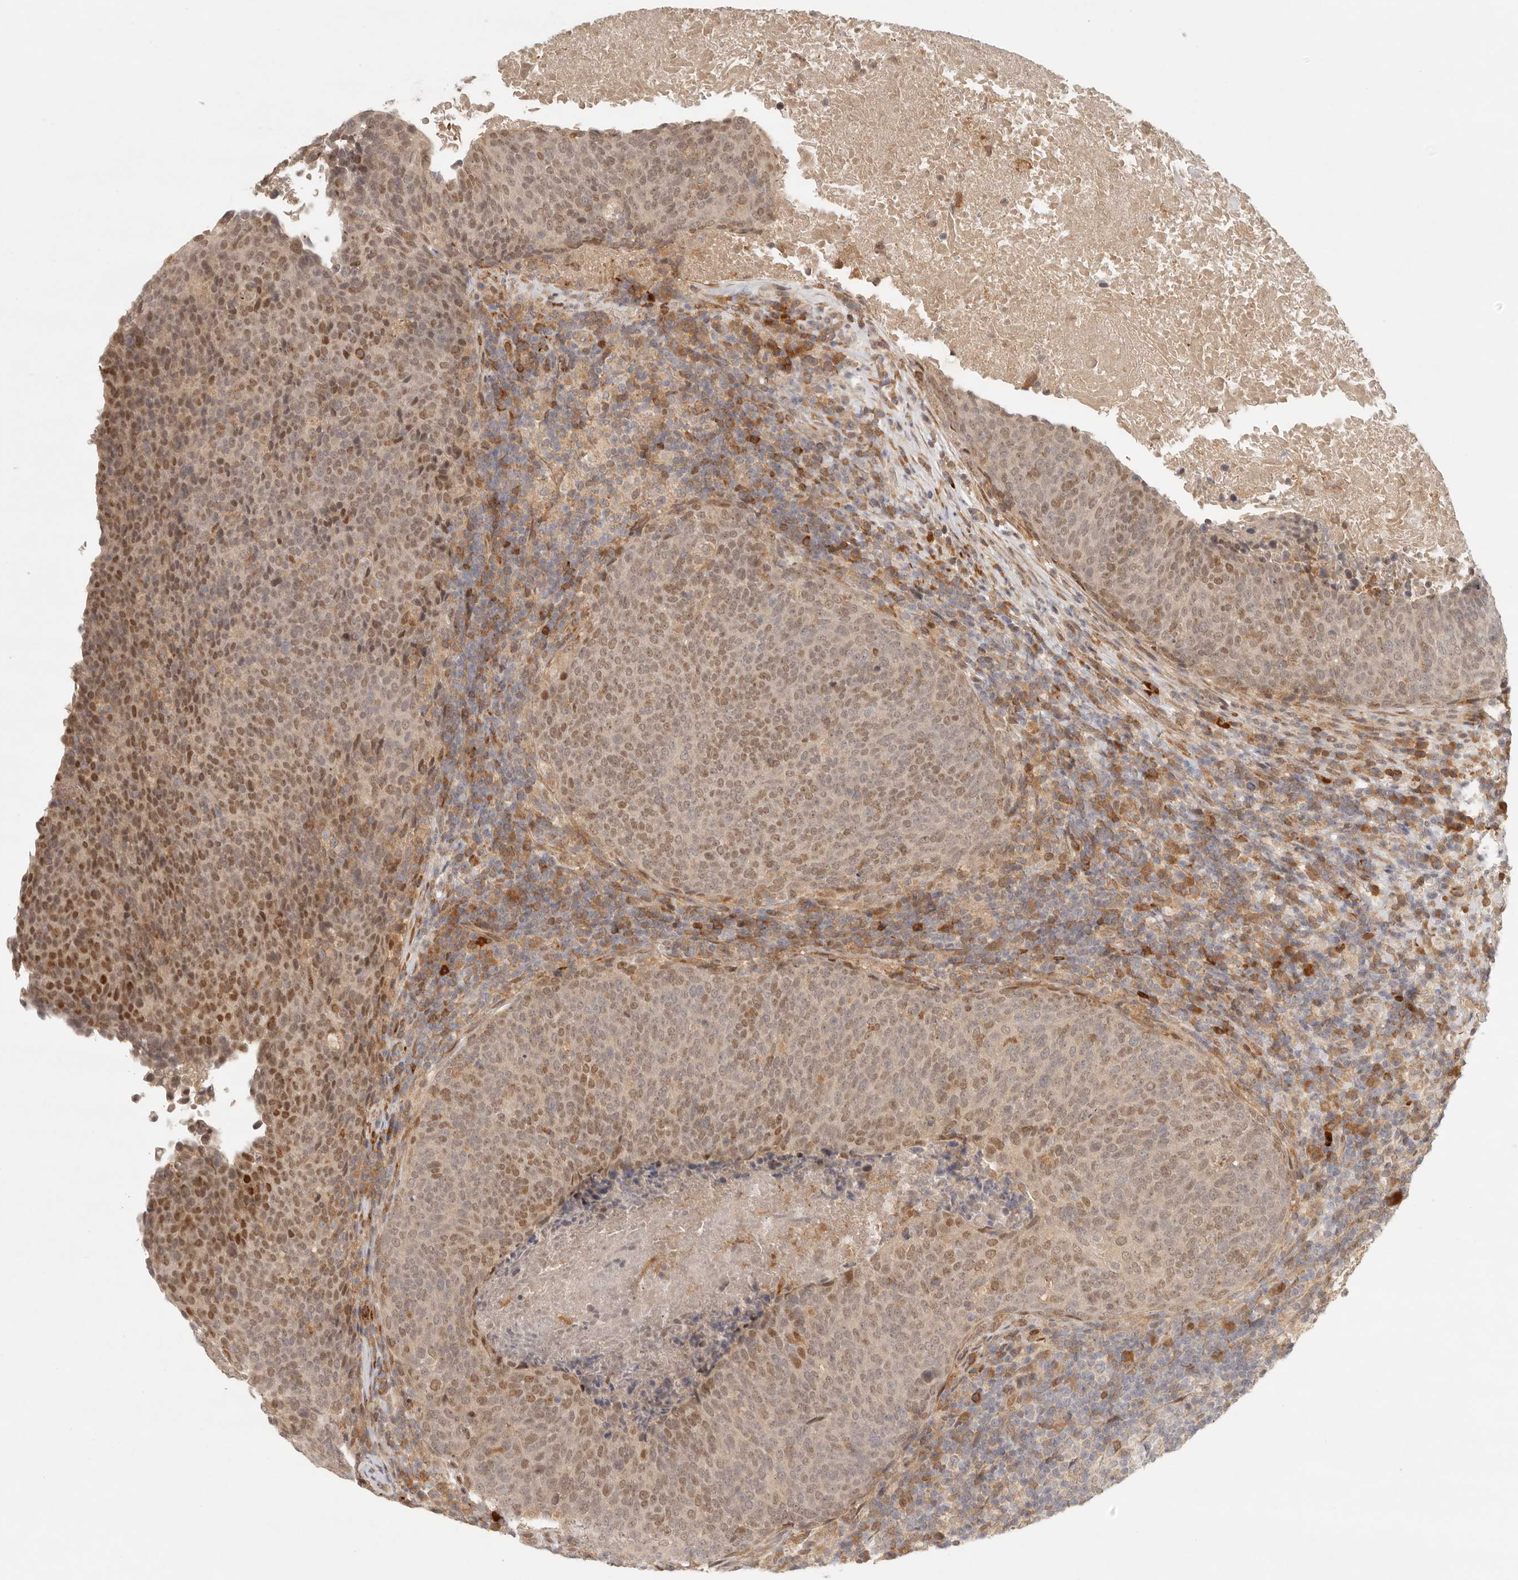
{"staining": {"intensity": "moderate", "quantity": ">75%", "location": "nuclear"}, "tissue": "head and neck cancer", "cell_type": "Tumor cells", "image_type": "cancer", "snomed": [{"axis": "morphology", "description": "Squamous cell carcinoma, NOS"}, {"axis": "morphology", "description": "Squamous cell carcinoma, metastatic, NOS"}, {"axis": "topography", "description": "Lymph node"}, {"axis": "topography", "description": "Head-Neck"}], "caption": "This micrograph displays head and neck cancer stained with immunohistochemistry (IHC) to label a protein in brown. The nuclear of tumor cells show moderate positivity for the protein. Nuclei are counter-stained blue.", "gene": "AHDC1", "patient": {"sex": "male", "age": 62}}